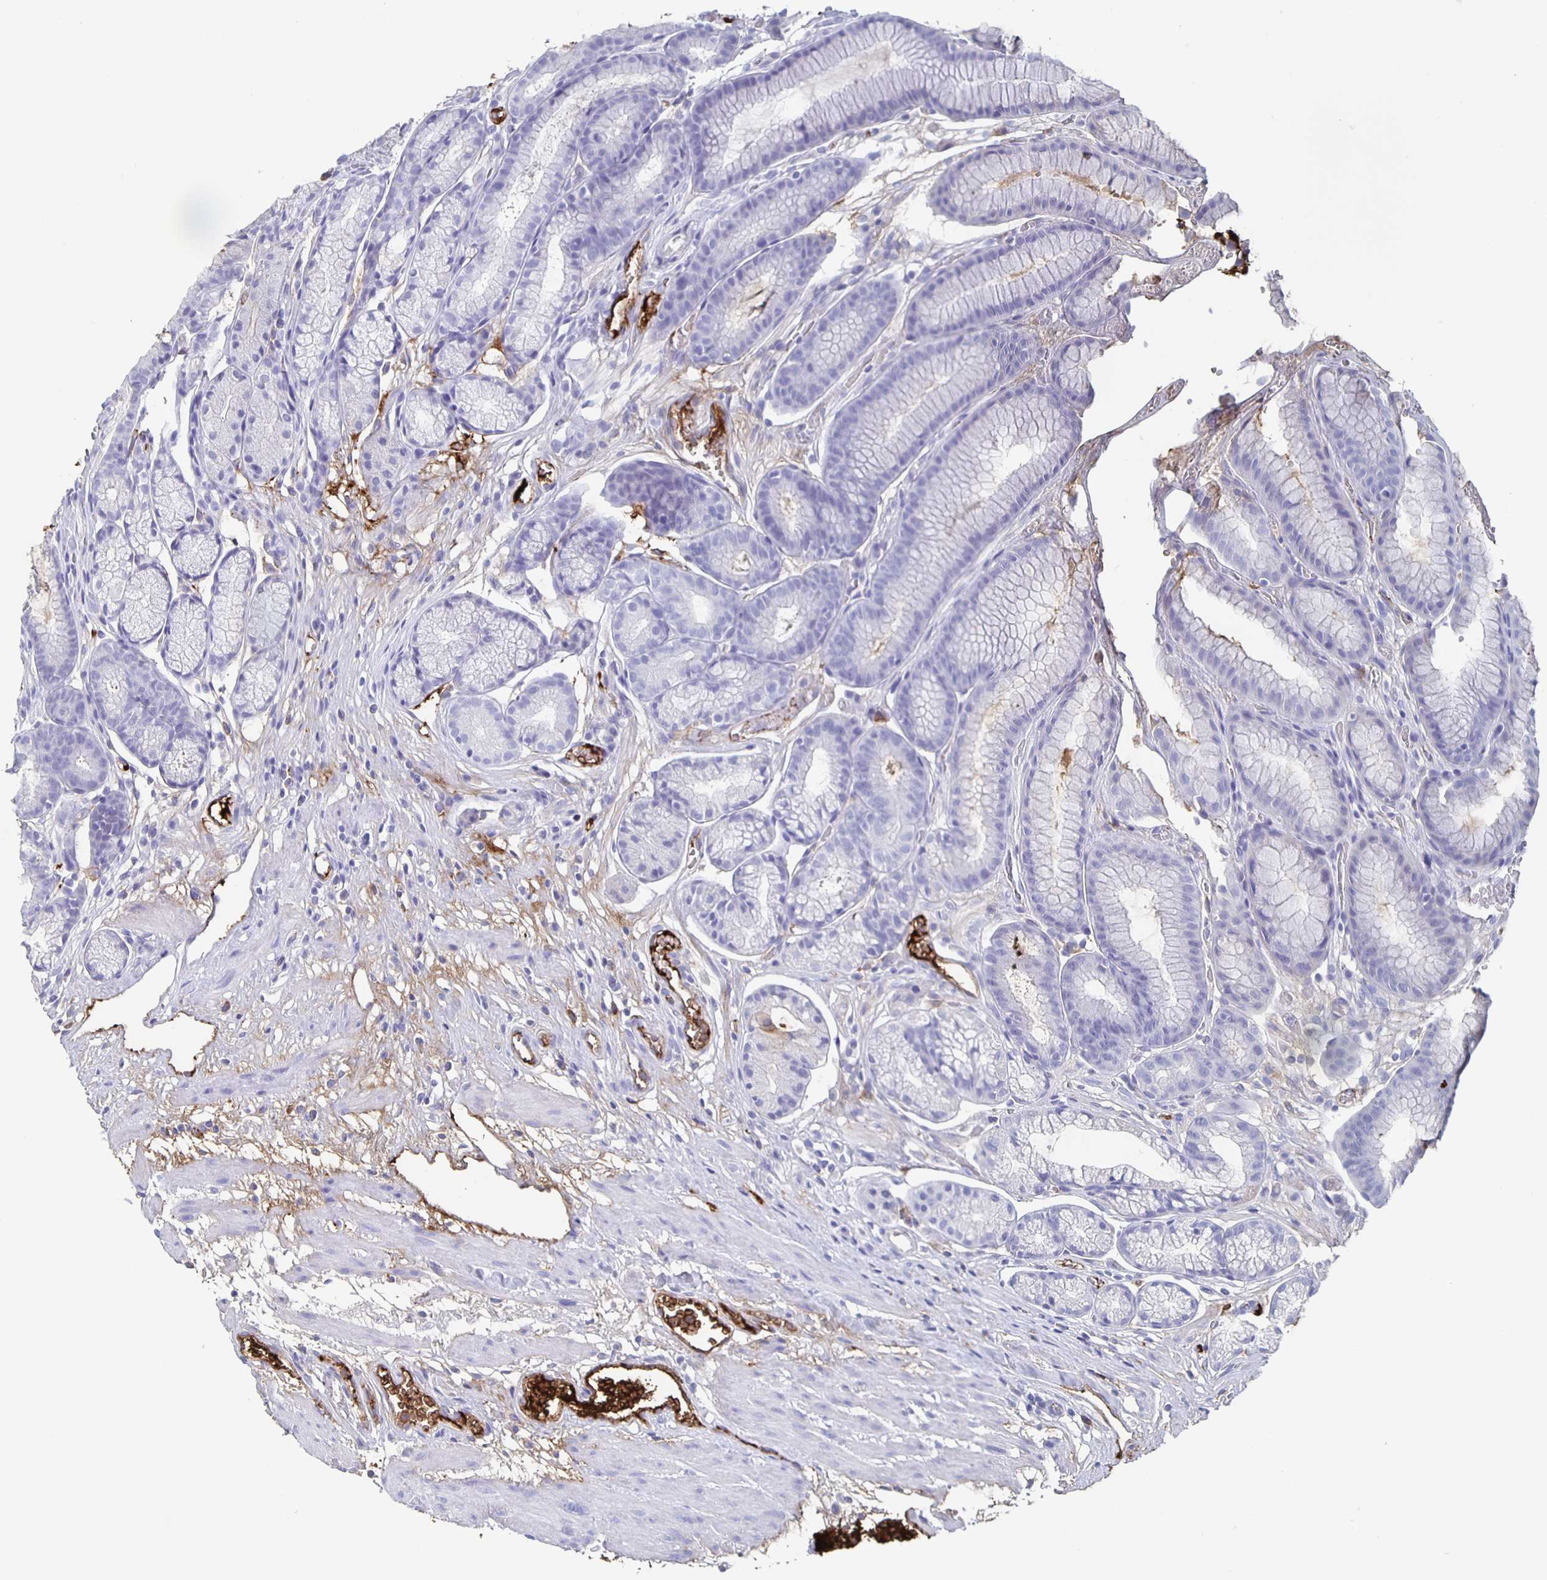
{"staining": {"intensity": "weak", "quantity": "<25%", "location": "cytoplasmic/membranous"}, "tissue": "stomach", "cell_type": "Glandular cells", "image_type": "normal", "snomed": [{"axis": "morphology", "description": "Normal tissue, NOS"}, {"axis": "topography", "description": "Smooth muscle"}, {"axis": "topography", "description": "Stomach"}], "caption": "IHC of normal human stomach displays no staining in glandular cells.", "gene": "FGA", "patient": {"sex": "male", "age": 70}}